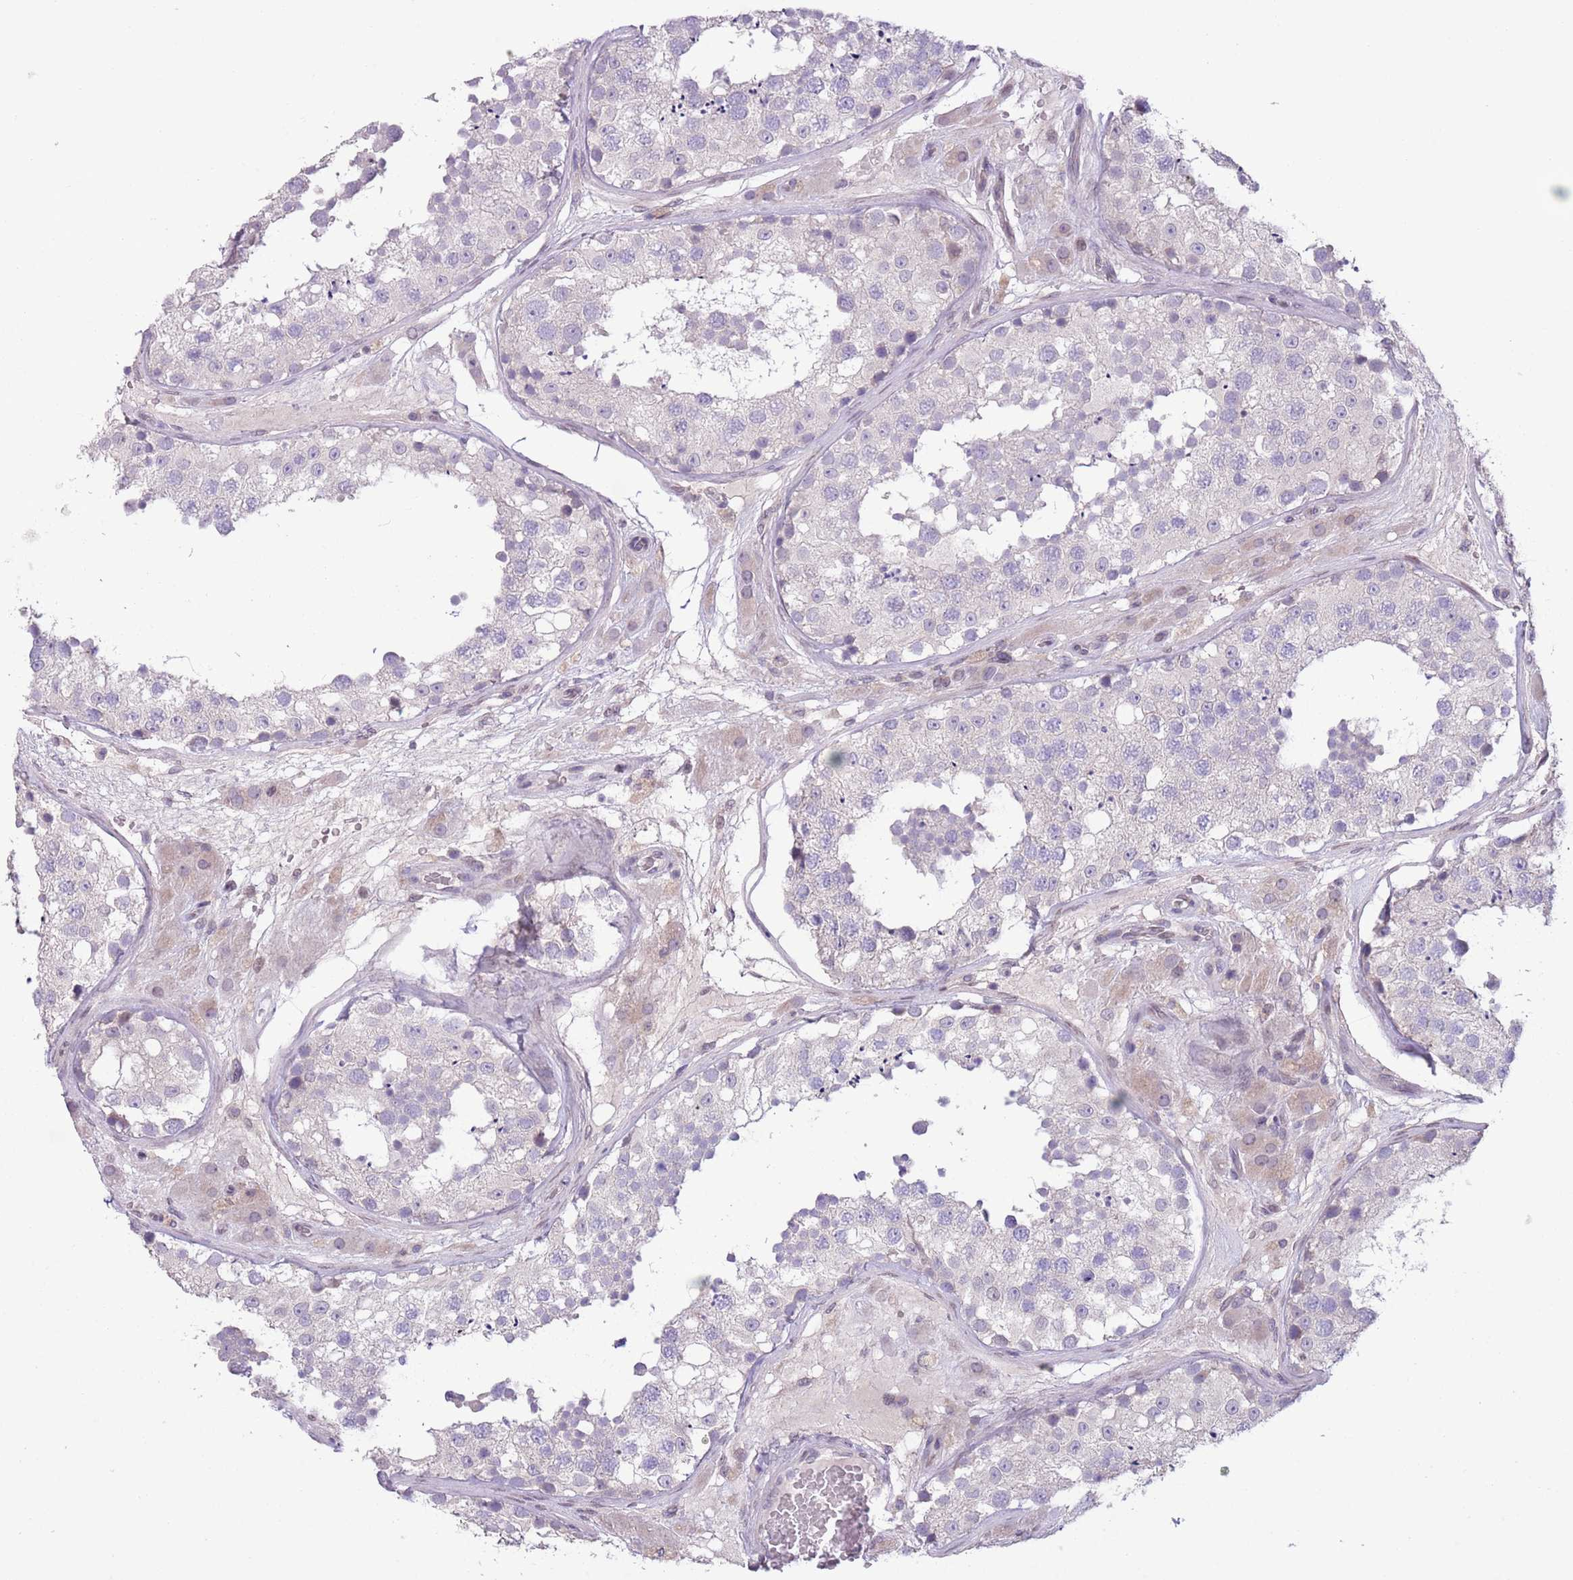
{"staining": {"intensity": "negative", "quantity": "none", "location": "none"}, "tissue": "testis", "cell_type": "Cells in seminiferous ducts", "image_type": "normal", "snomed": [{"axis": "morphology", "description": "Normal tissue, NOS"}, {"axis": "topography", "description": "Testis"}], "caption": "Immunohistochemistry image of unremarkable human testis stained for a protein (brown), which exhibits no positivity in cells in seminiferous ducts.", "gene": "CCND2", "patient": {"sex": "male", "age": 26}}